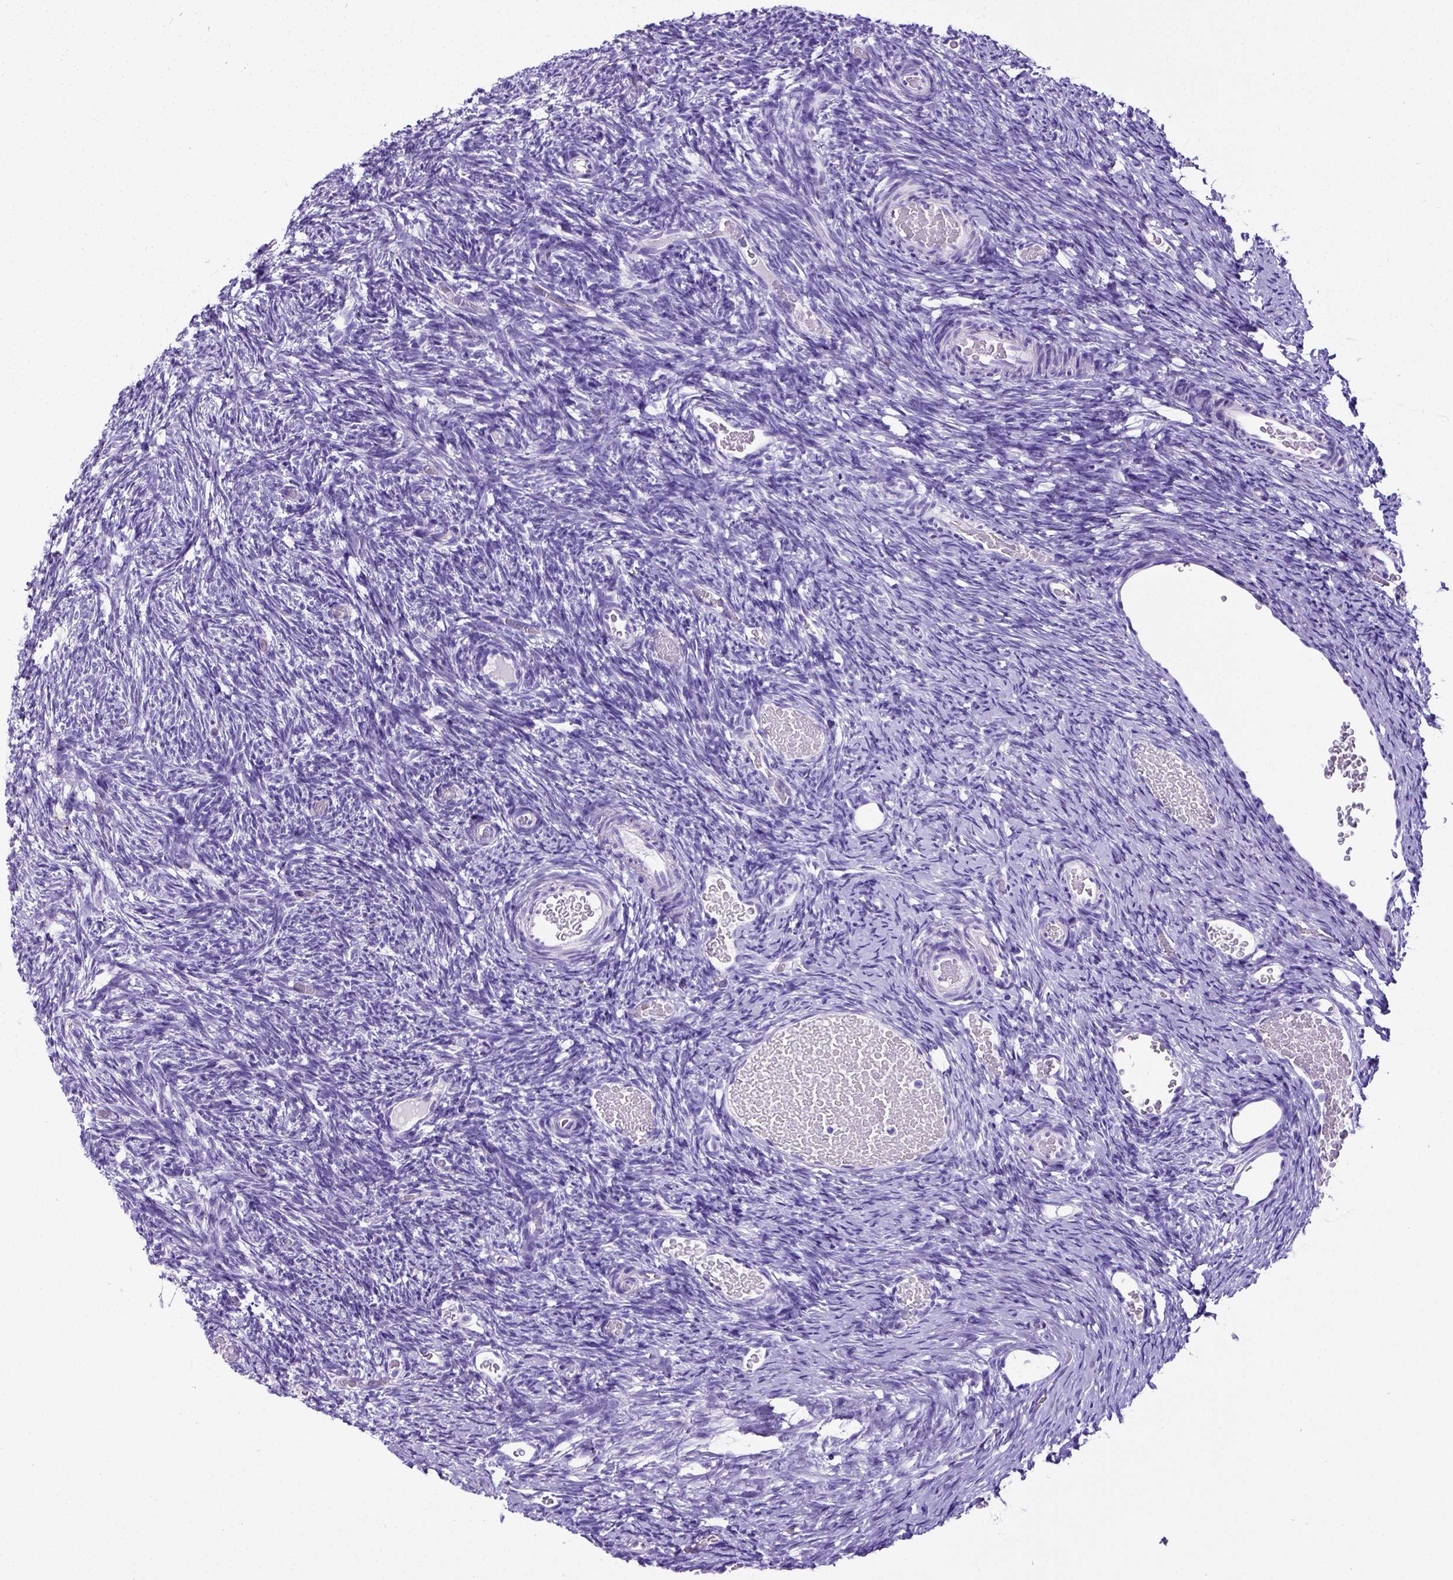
{"staining": {"intensity": "negative", "quantity": "none", "location": "none"}, "tissue": "ovary", "cell_type": "Ovarian stroma cells", "image_type": "normal", "snomed": [{"axis": "morphology", "description": "Normal tissue, NOS"}, {"axis": "topography", "description": "Ovary"}], "caption": "High magnification brightfield microscopy of benign ovary stained with DAB (3,3'-diaminobenzidine) (brown) and counterstained with hematoxylin (blue): ovarian stroma cells show no significant staining. (DAB immunohistochemistry (IHC) with hematoxylin counter stain).", "gene": "SATB2", "patient": {"sex": "female", "age": 39}}